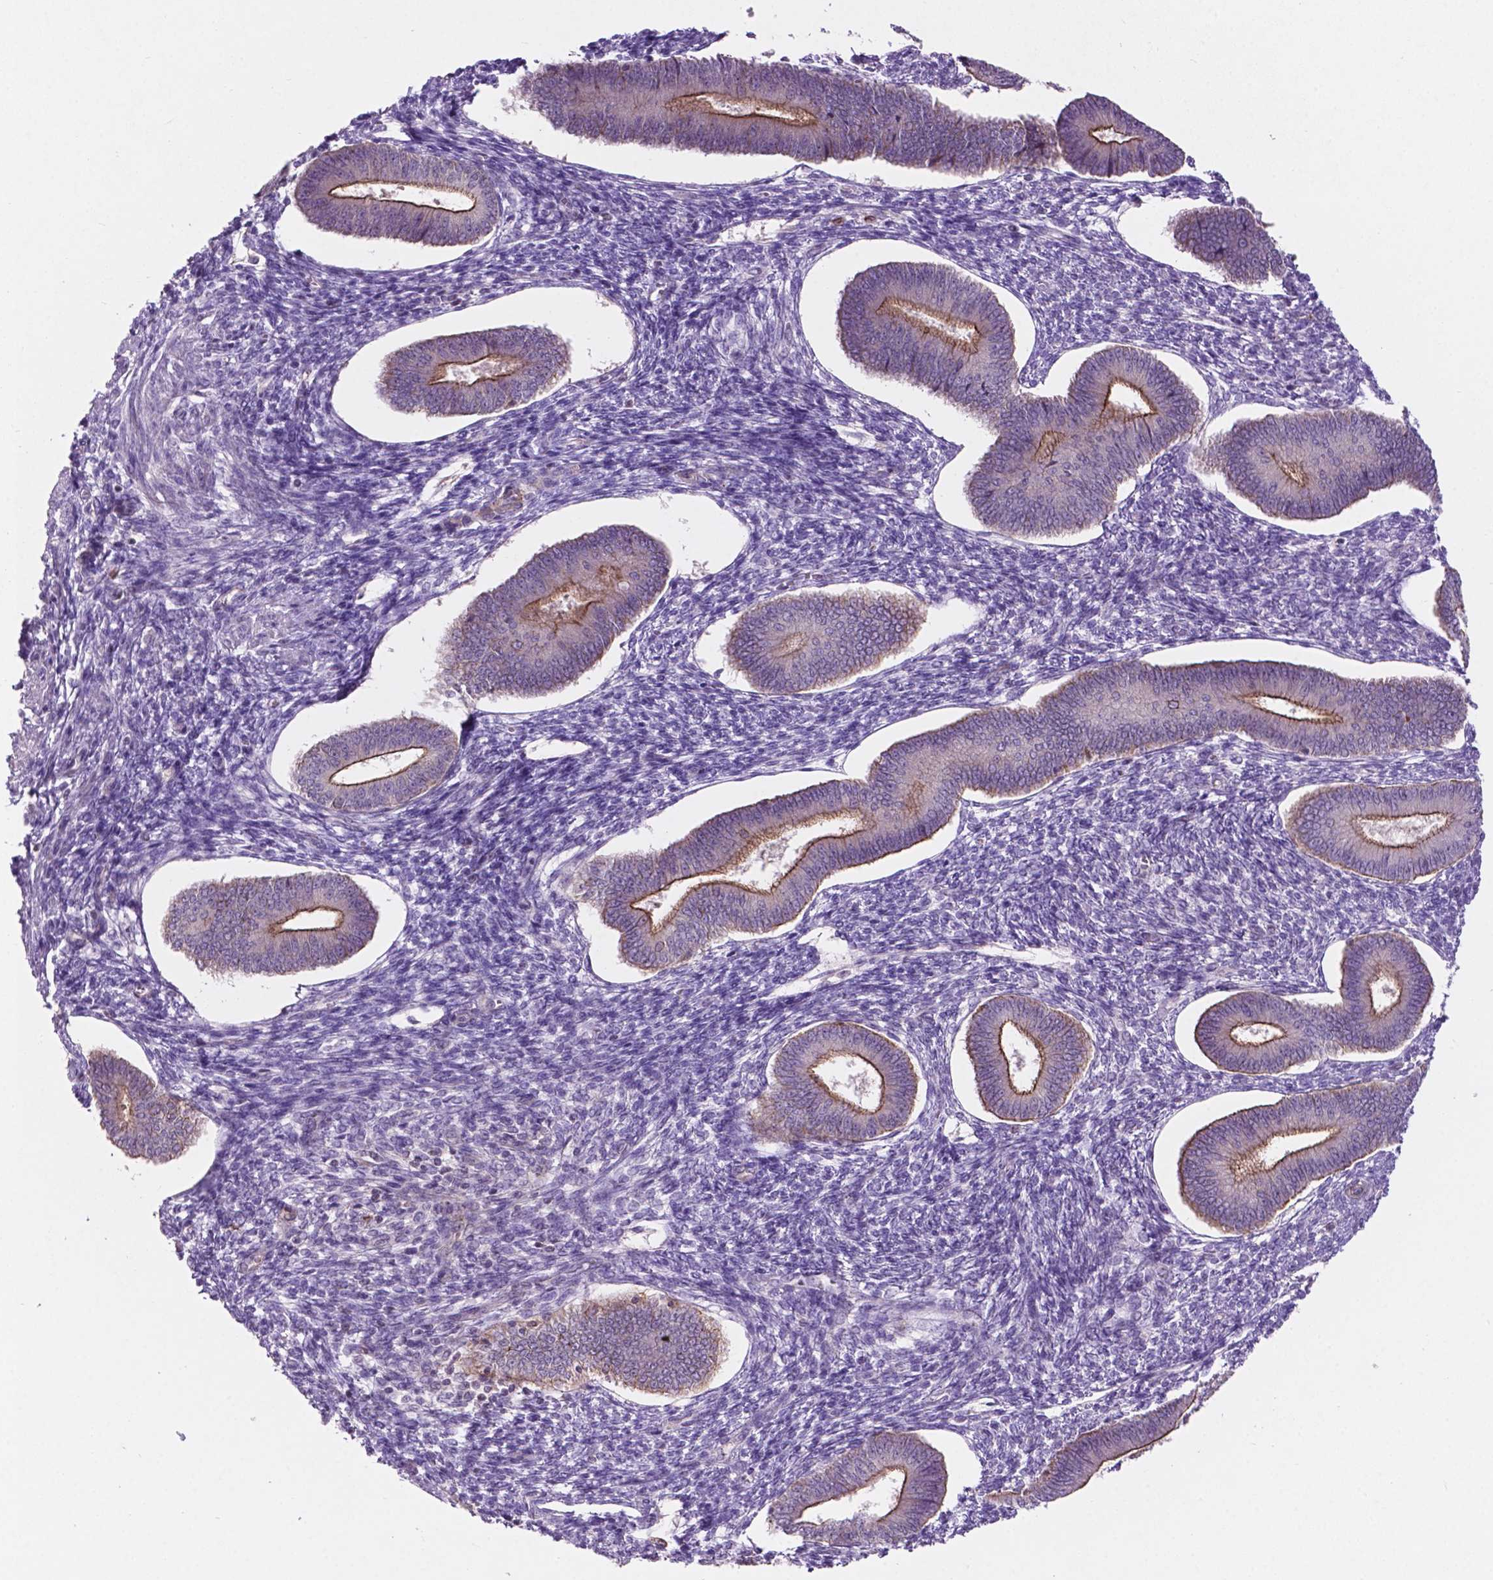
{"staining": {"intensity": "negative", "quantity": "none", "location": "none"}, "tissue": "endometrium", "cell_type": "Cells in endometrial stroma", "image_type": "normal", "snomed": [{"axis": "morphology", "description": "Normal tissue, NOS"}, {"axis": "topography", "description": "Endometrium"}], "caption": "Immunohistochemical staining of benign human endometrium shows no significant positivity in cells in endometrial stroma.", "gene": "ARL5C", "patient": {"sex": "female", "age": 42}}